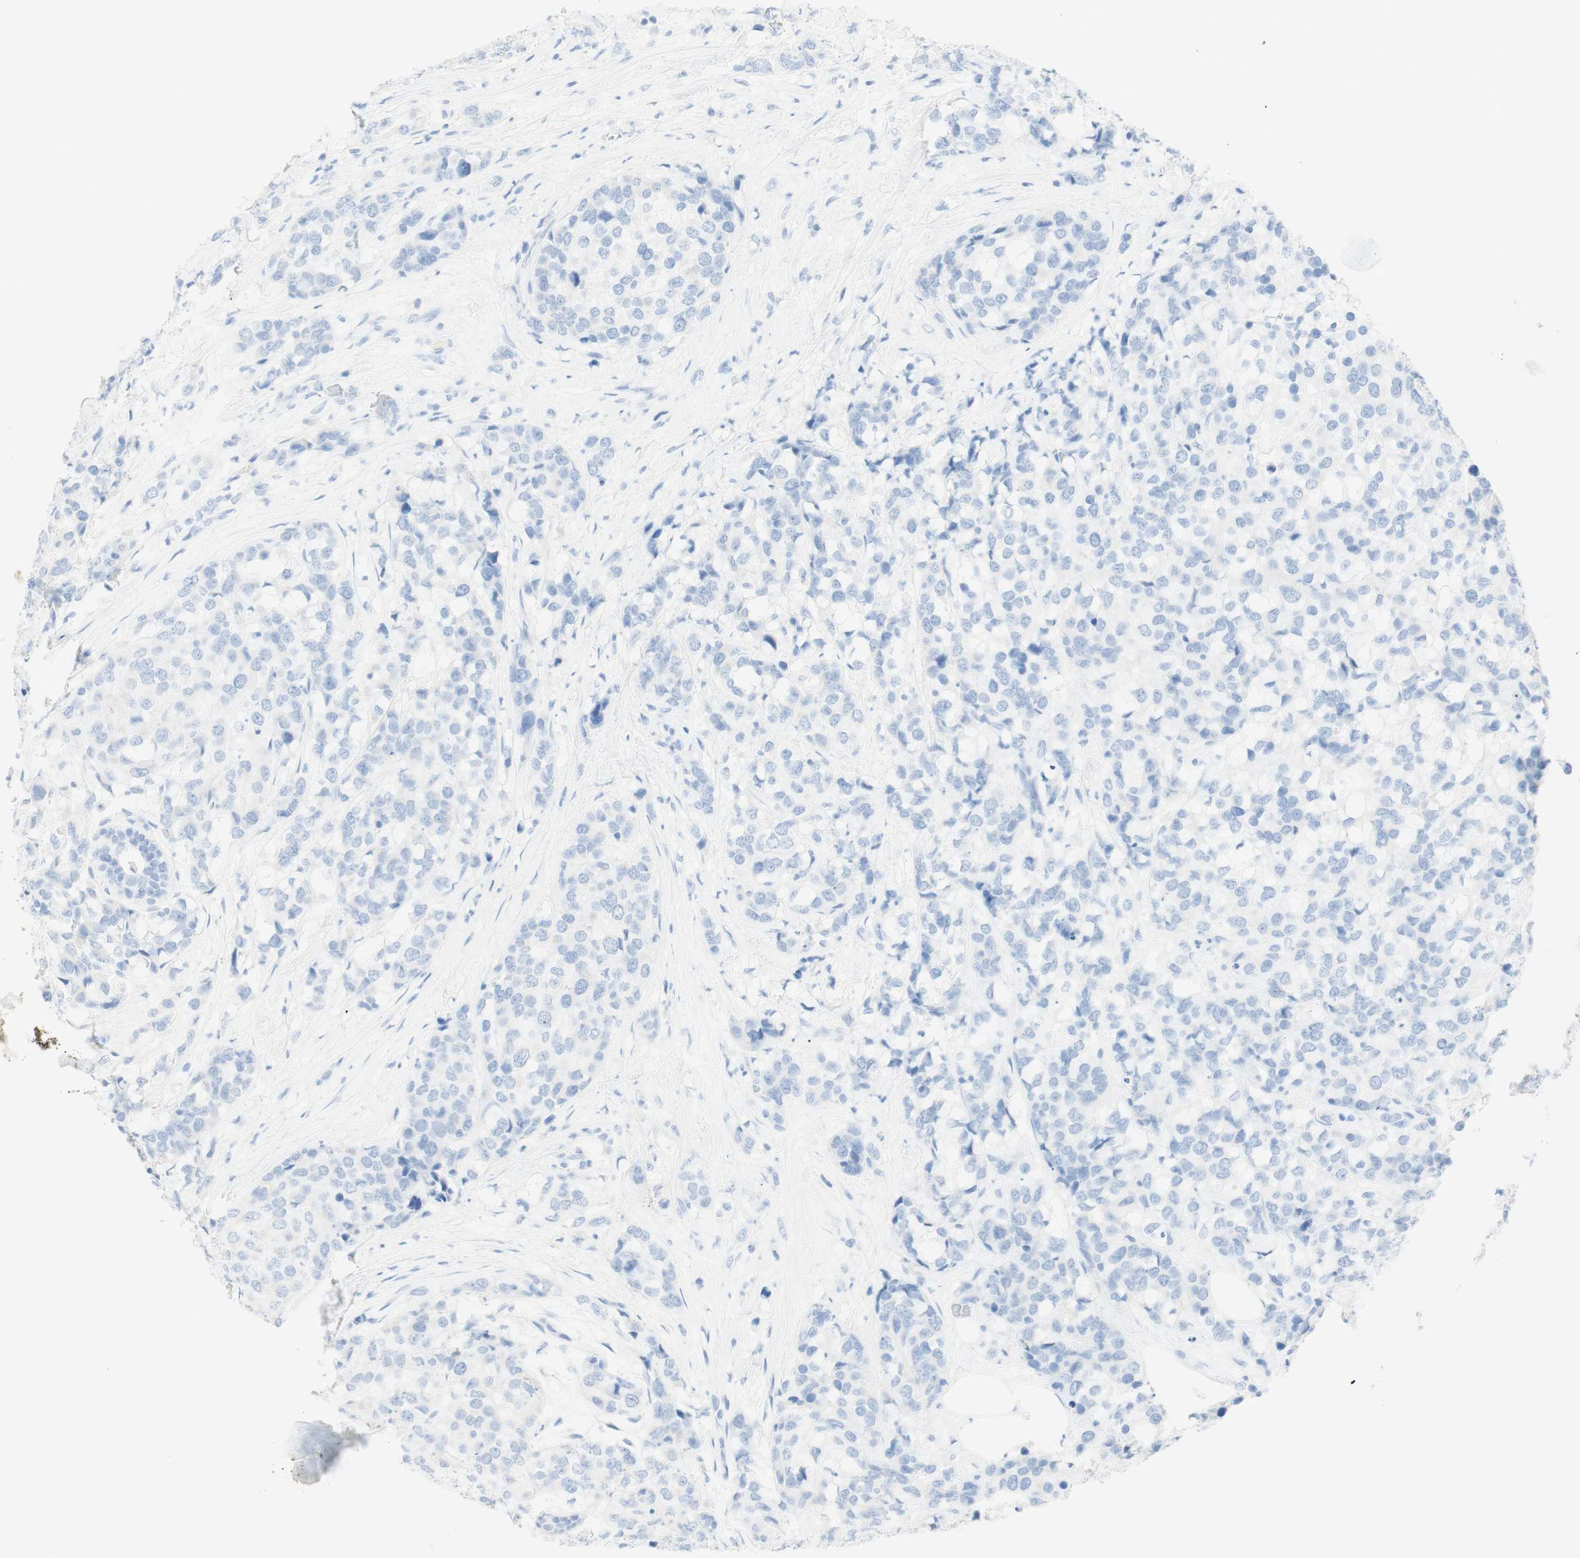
{"staining": {"intensity": "negative", "quantity": "none", "location": "none"}, "tissue": "breast cancer", "cell_type": "Tumor cells", "image_type": "cancer", "snomed": [{"axis": "morphology", "description": "Lobular carcinoma"}, {"axis": "topography", "description": "Breast"}], "caption": "Breast cancer was stained to show a protein in brown. There is no significant expression in tumor cells.", "gene": "TPO", "patient": {"sex": "female", "age": 59}}